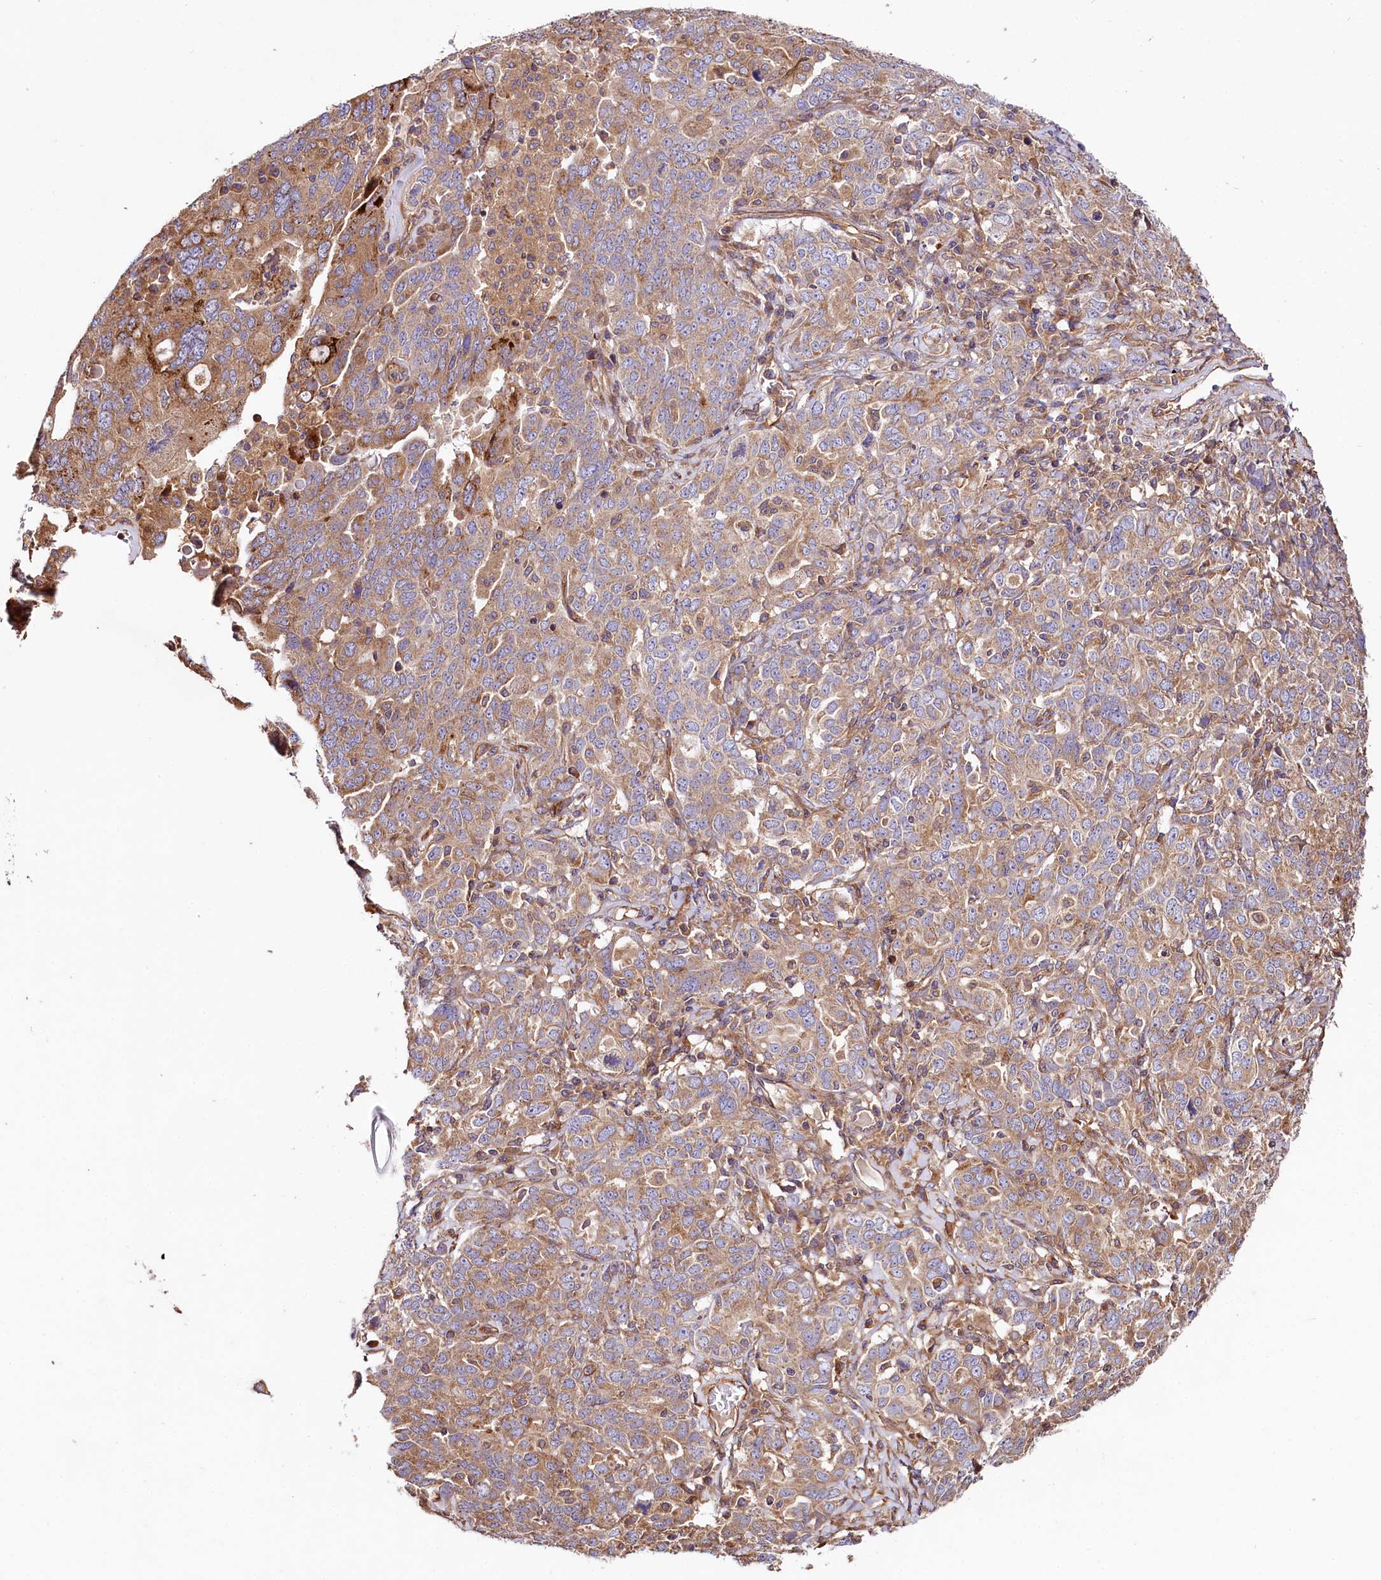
{"staining": {"intensity": "moderate", "quantity": "25%-75%", "location": "cytoplasmic/membranous"}, "tissue": "ovarian cancer", "cell_type": "Tumor cells", "image_type": "cancer", "snomed": [{"axis": "morphology", "description": "Carcinoma, endometroid"}, {"axis": "topography", "description": "Ovary"}], "caption": "Tumor cells show moderate cytoplasmic/membranous expression in approximately 25%-75% of cells in ovarian cancer (endometroid carcinoma).", "gene": "CEP295", "patient": {"sex": "female", "age": 62}}